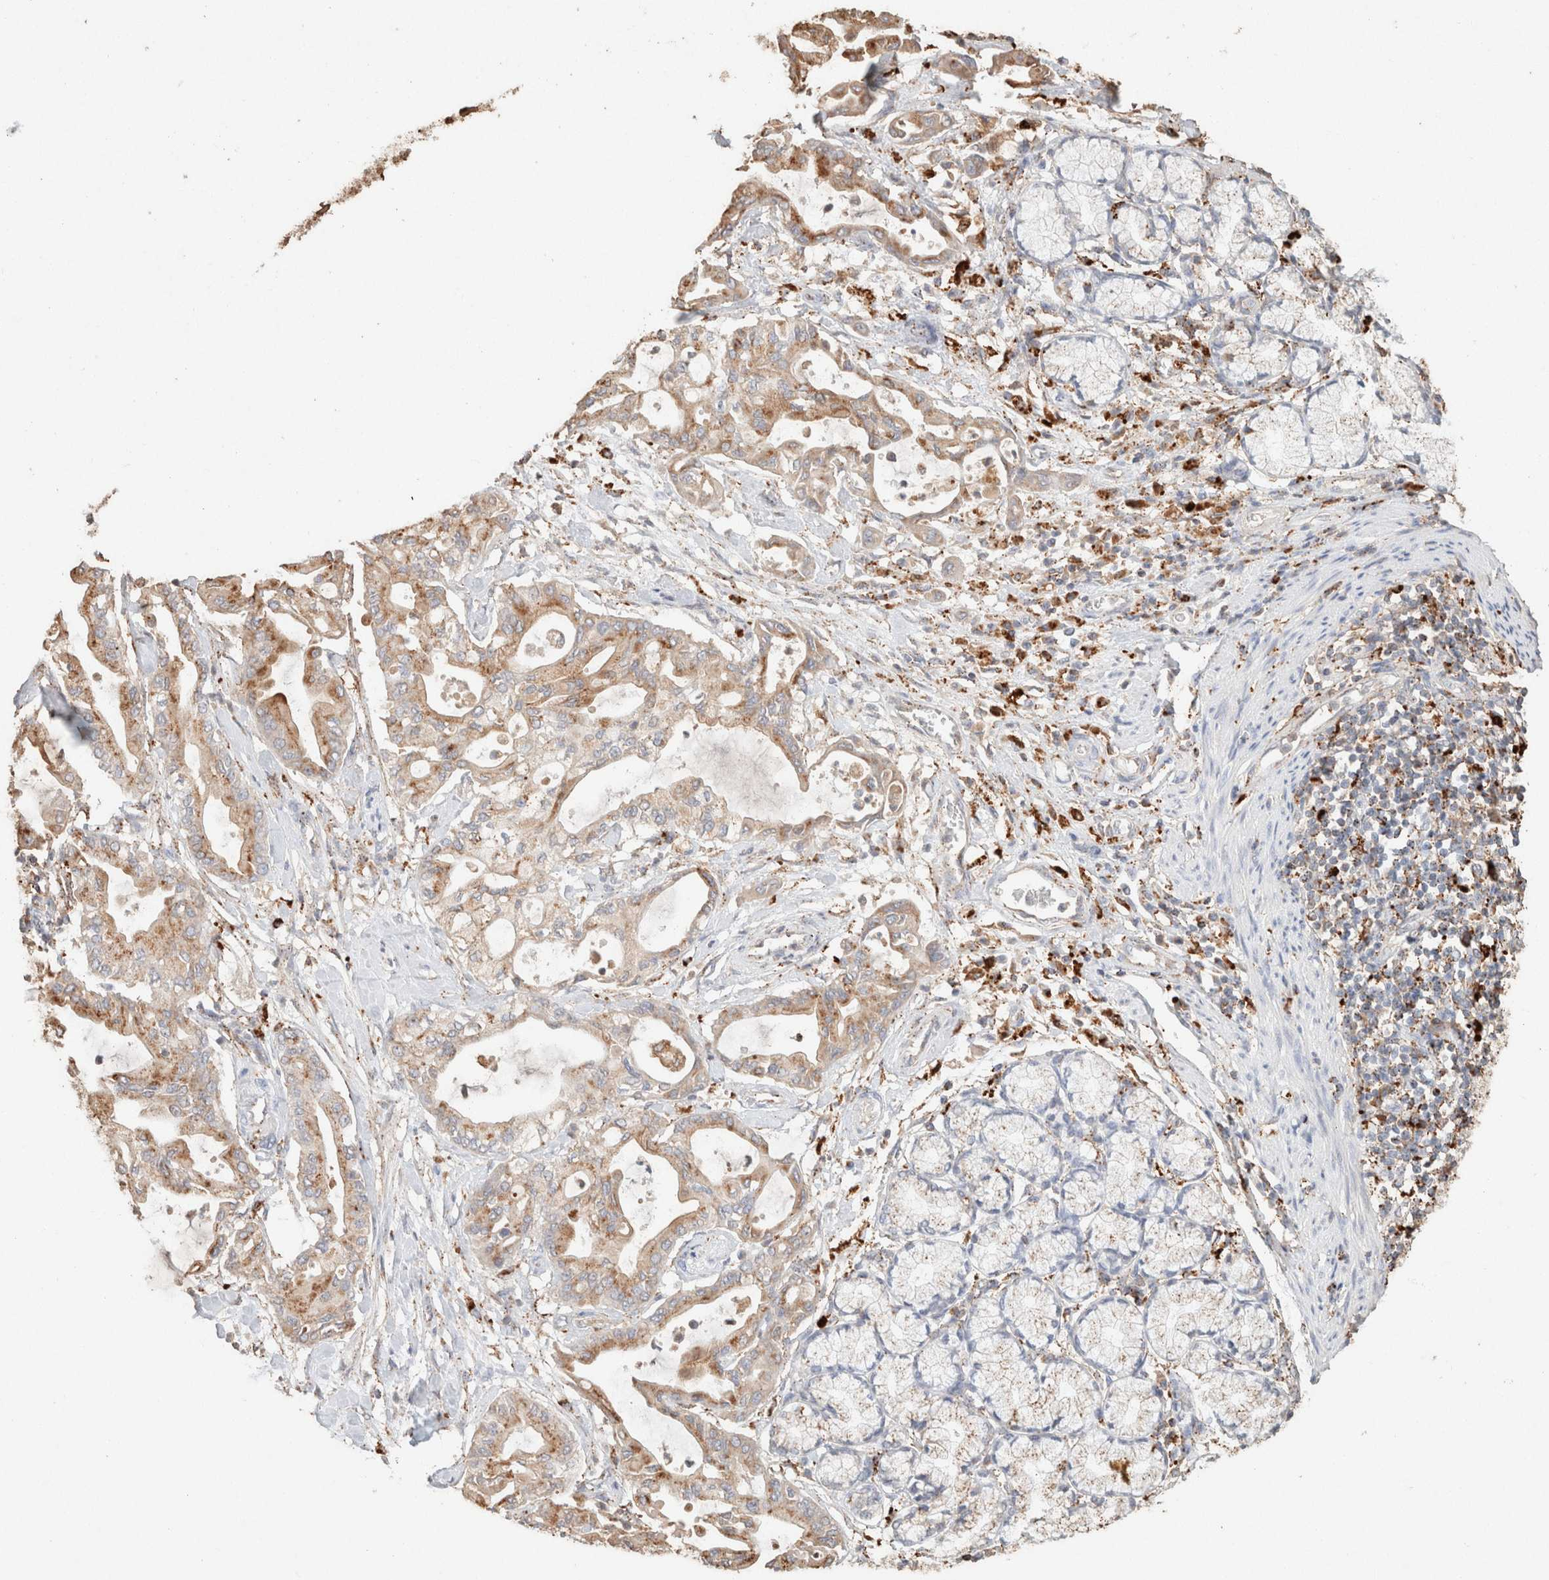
{"staining": {"intensity": "moderate", "quantity": ">75%", "location": "cytoplasmic/membranous"}, "tissue": "pancreatic cancer", "cell_type": "Tumor cells", "image_type": "cancer", "snomed": [{"axis": "morphology", "description": "Adenocarcinoma, NOS"}, {"axis": "morphology", "description": "Adenocarcinoma, metastatic, NOS"}, {"axis": "topography", "description": "Lymph node"}, {"axis": "topography", "description": "Pancreas"}, {"axis": "topography", "description": "Duodenum"}], "caption": "A histopathology image showing moderate cytoplasmic/membranous positivity in approximately >75% of tumor cells in metastatic adenocarcinoma (pancreatic), as visualized by brown immunohistochemical staining.", "gene": "CTSC", "patient": {"sex": "female", "age": 64}}